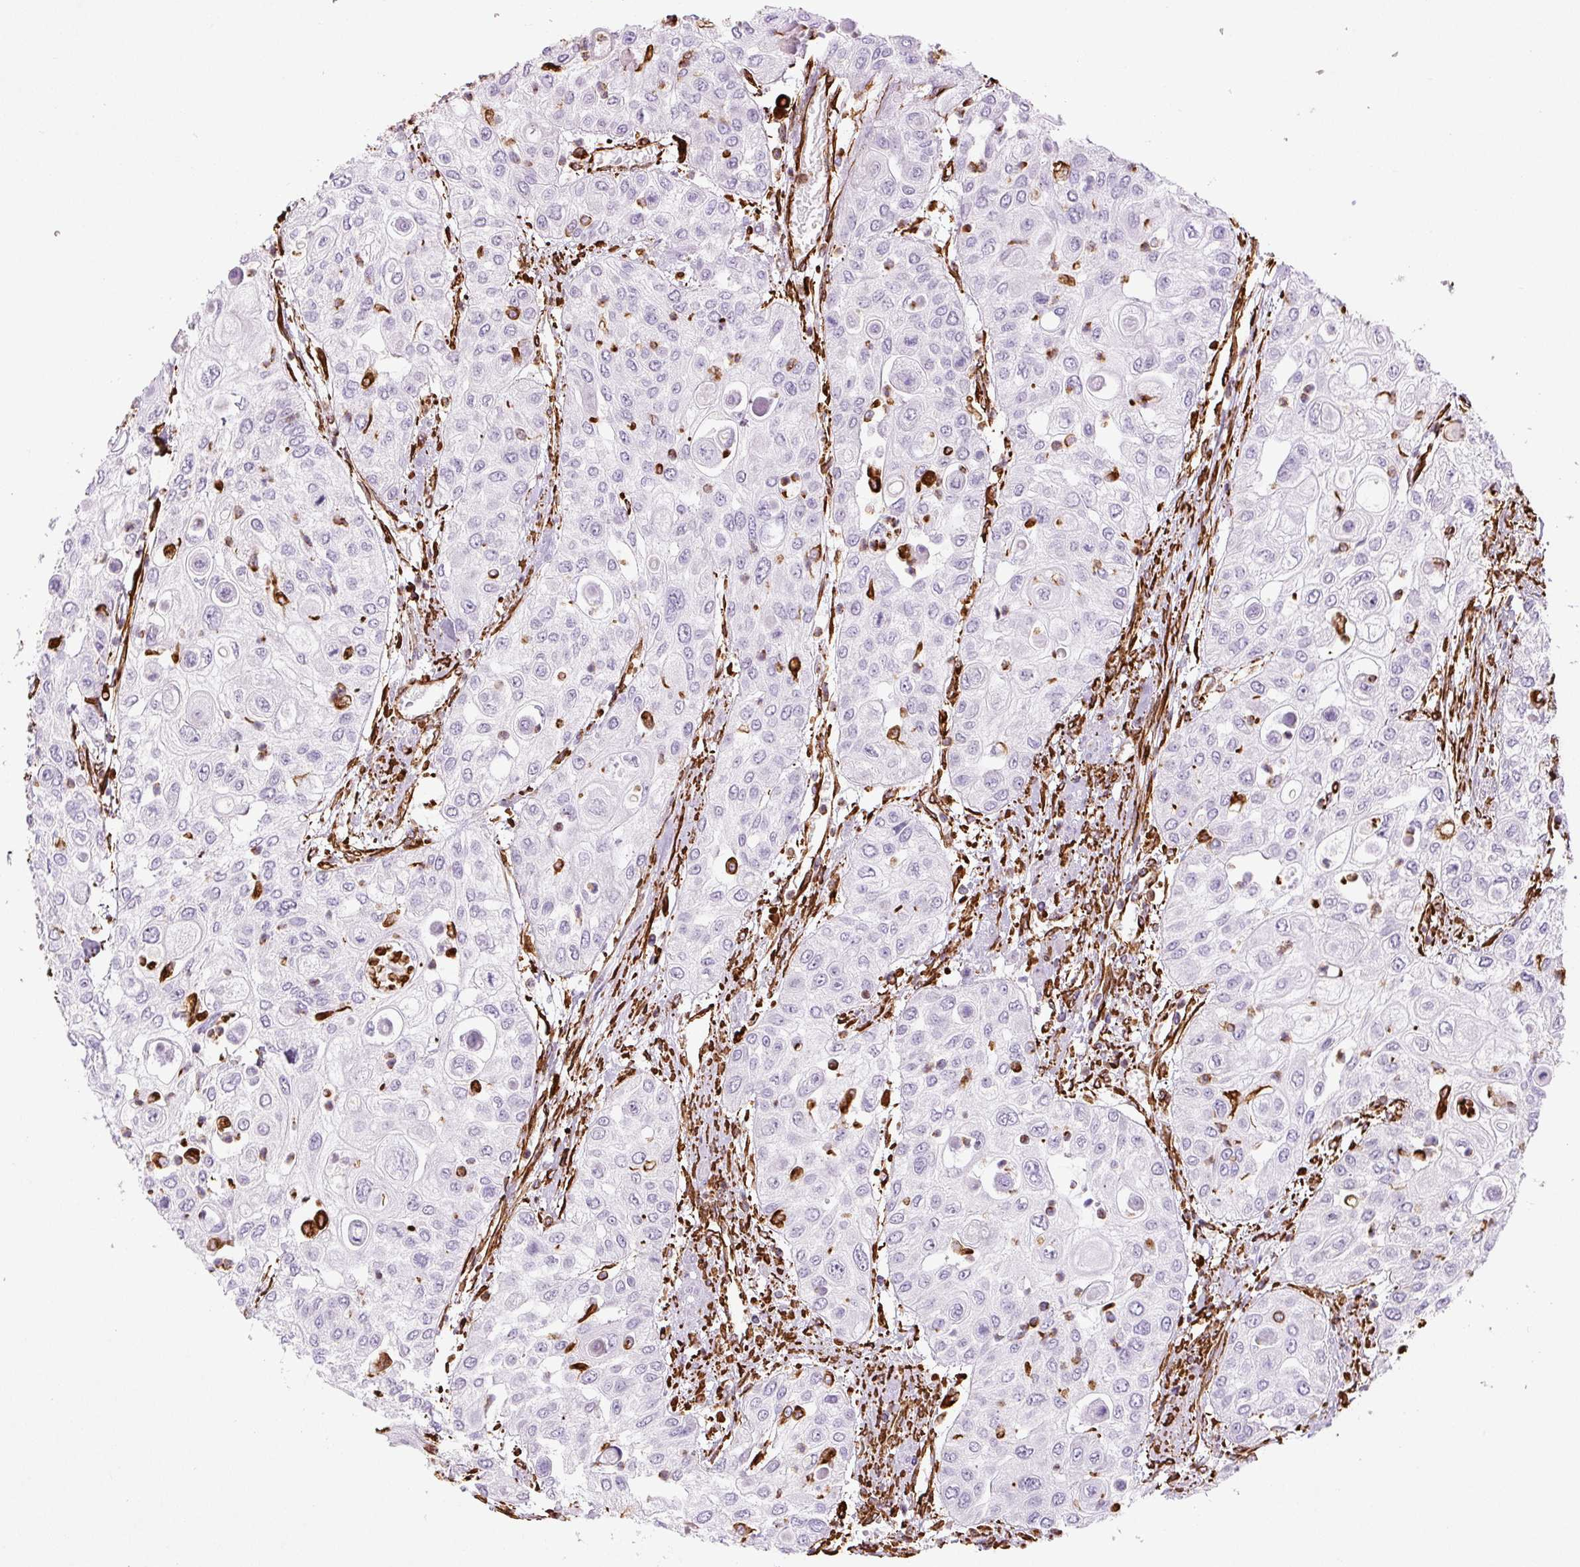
{"staining": {"intensity": "negative", "quantity": "none", "location": "none"}, "tissue": "urothelial cancer", "cell_type": "Tumor cells", "image_type": "cancer", "snomed": [{"axis": "morphology", "description": "Urothelial carcinoma, High grade"}, {"axis": "topography", "description": "Urinary bladder"}], "caption": "A high-resolution photomicrograph shows immunohistochemistry (IHC) staining of urothelial cancer, which demonstrates no significant positivity in tumor cells.", "gene": "VIM", "patient": {"sex": "female", "age": 79}}